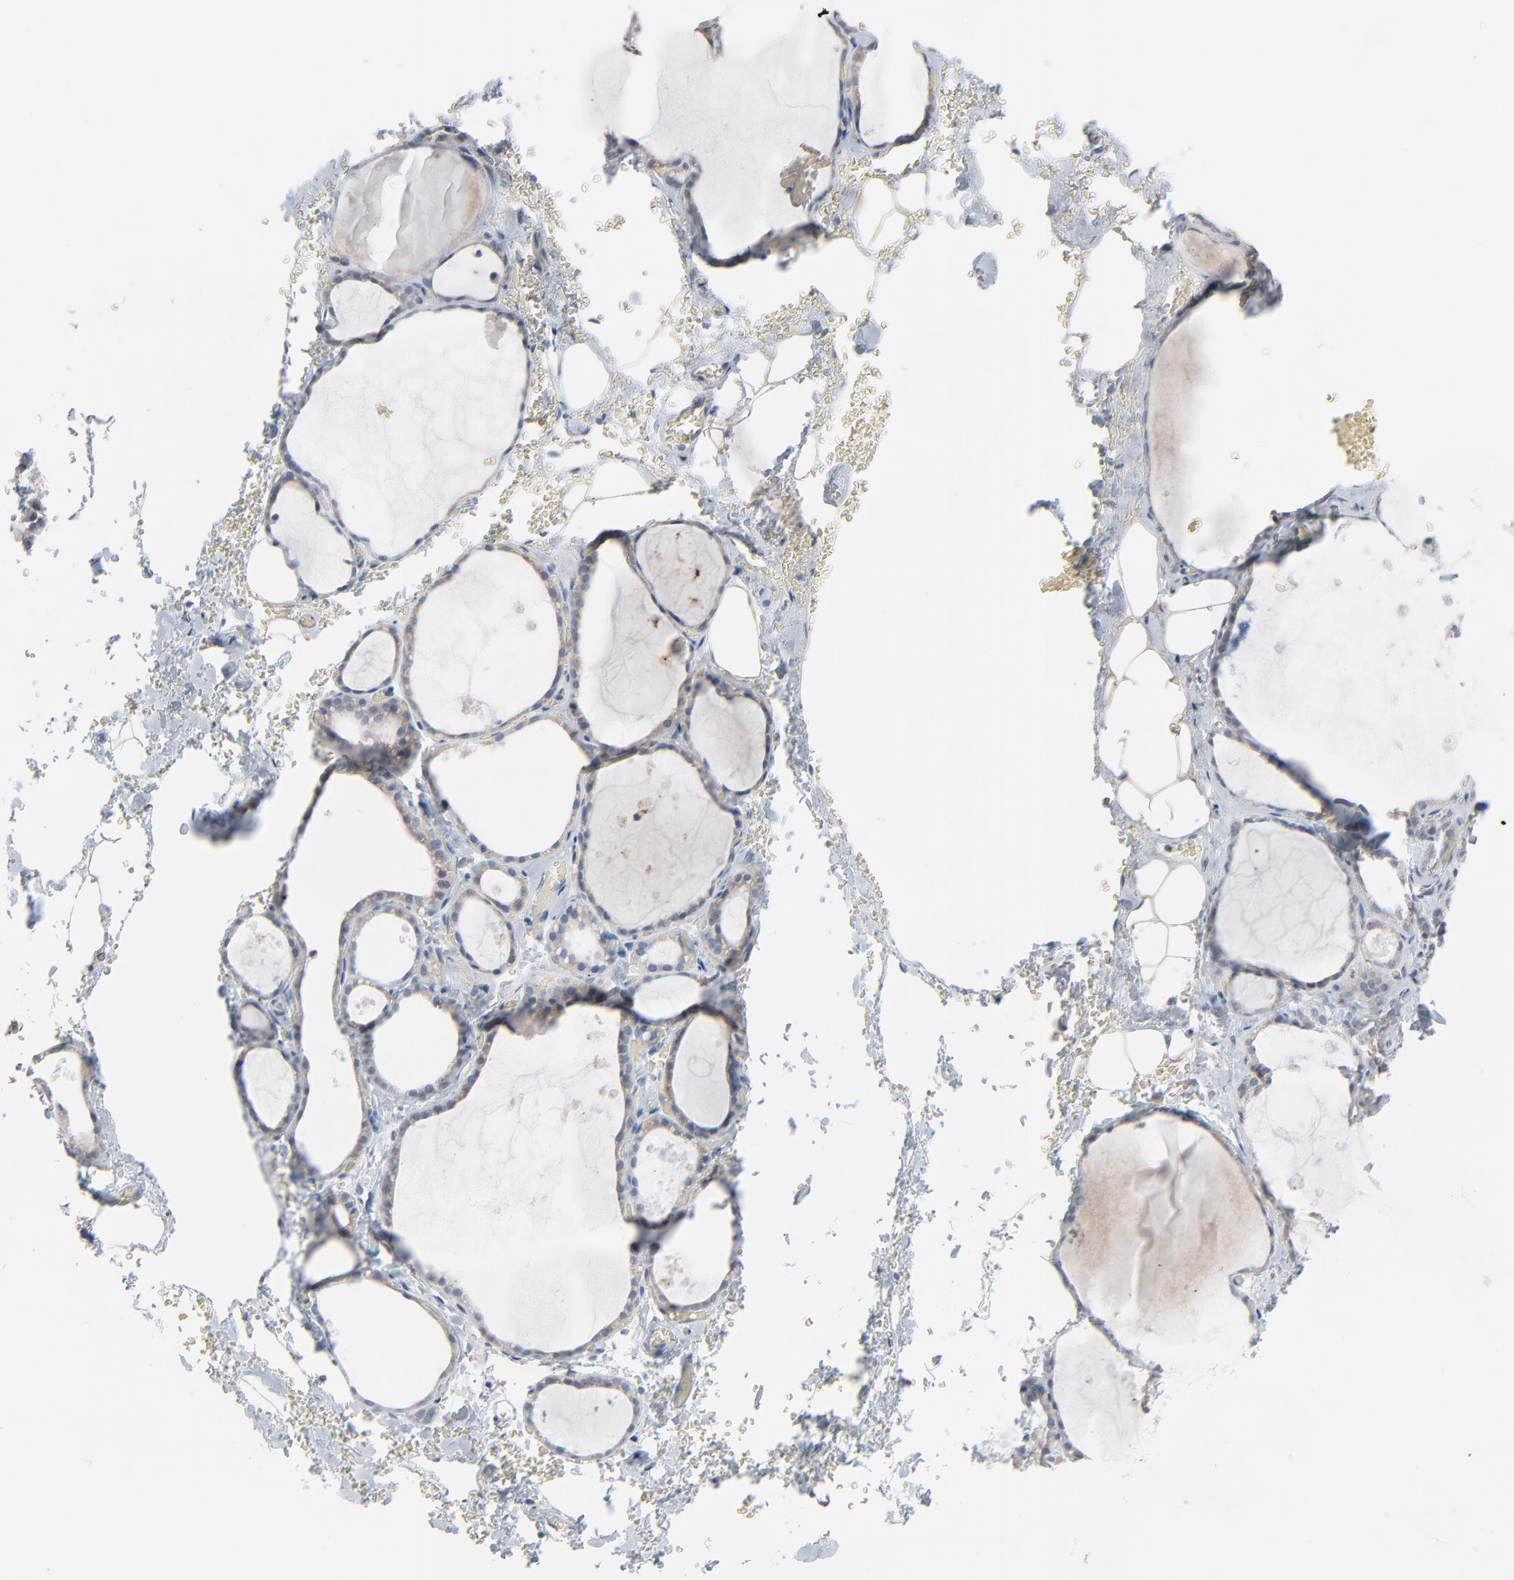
{"staining": {"intensity": "weak", "quantity": ">75%", "location": "cytoplasmic/membranous"}, "tissue": "thyroid gland", "cell_type": "Glandular cells", "image_type": "normal", "snomed": [{"axis": "morphology", "description": "Normal tissue, NOS"}, {"axis": "topography", "description": "Thyroid gland"}], "caption": "IHC image of benign human thyroid gland stained for a protein (brown), which shows low levels of weak cytoplasmic/membranous staining in approximately >75% of glandular cells.", "gene": "SAGE1", "patient": {"sex": "male", "age": 61}}